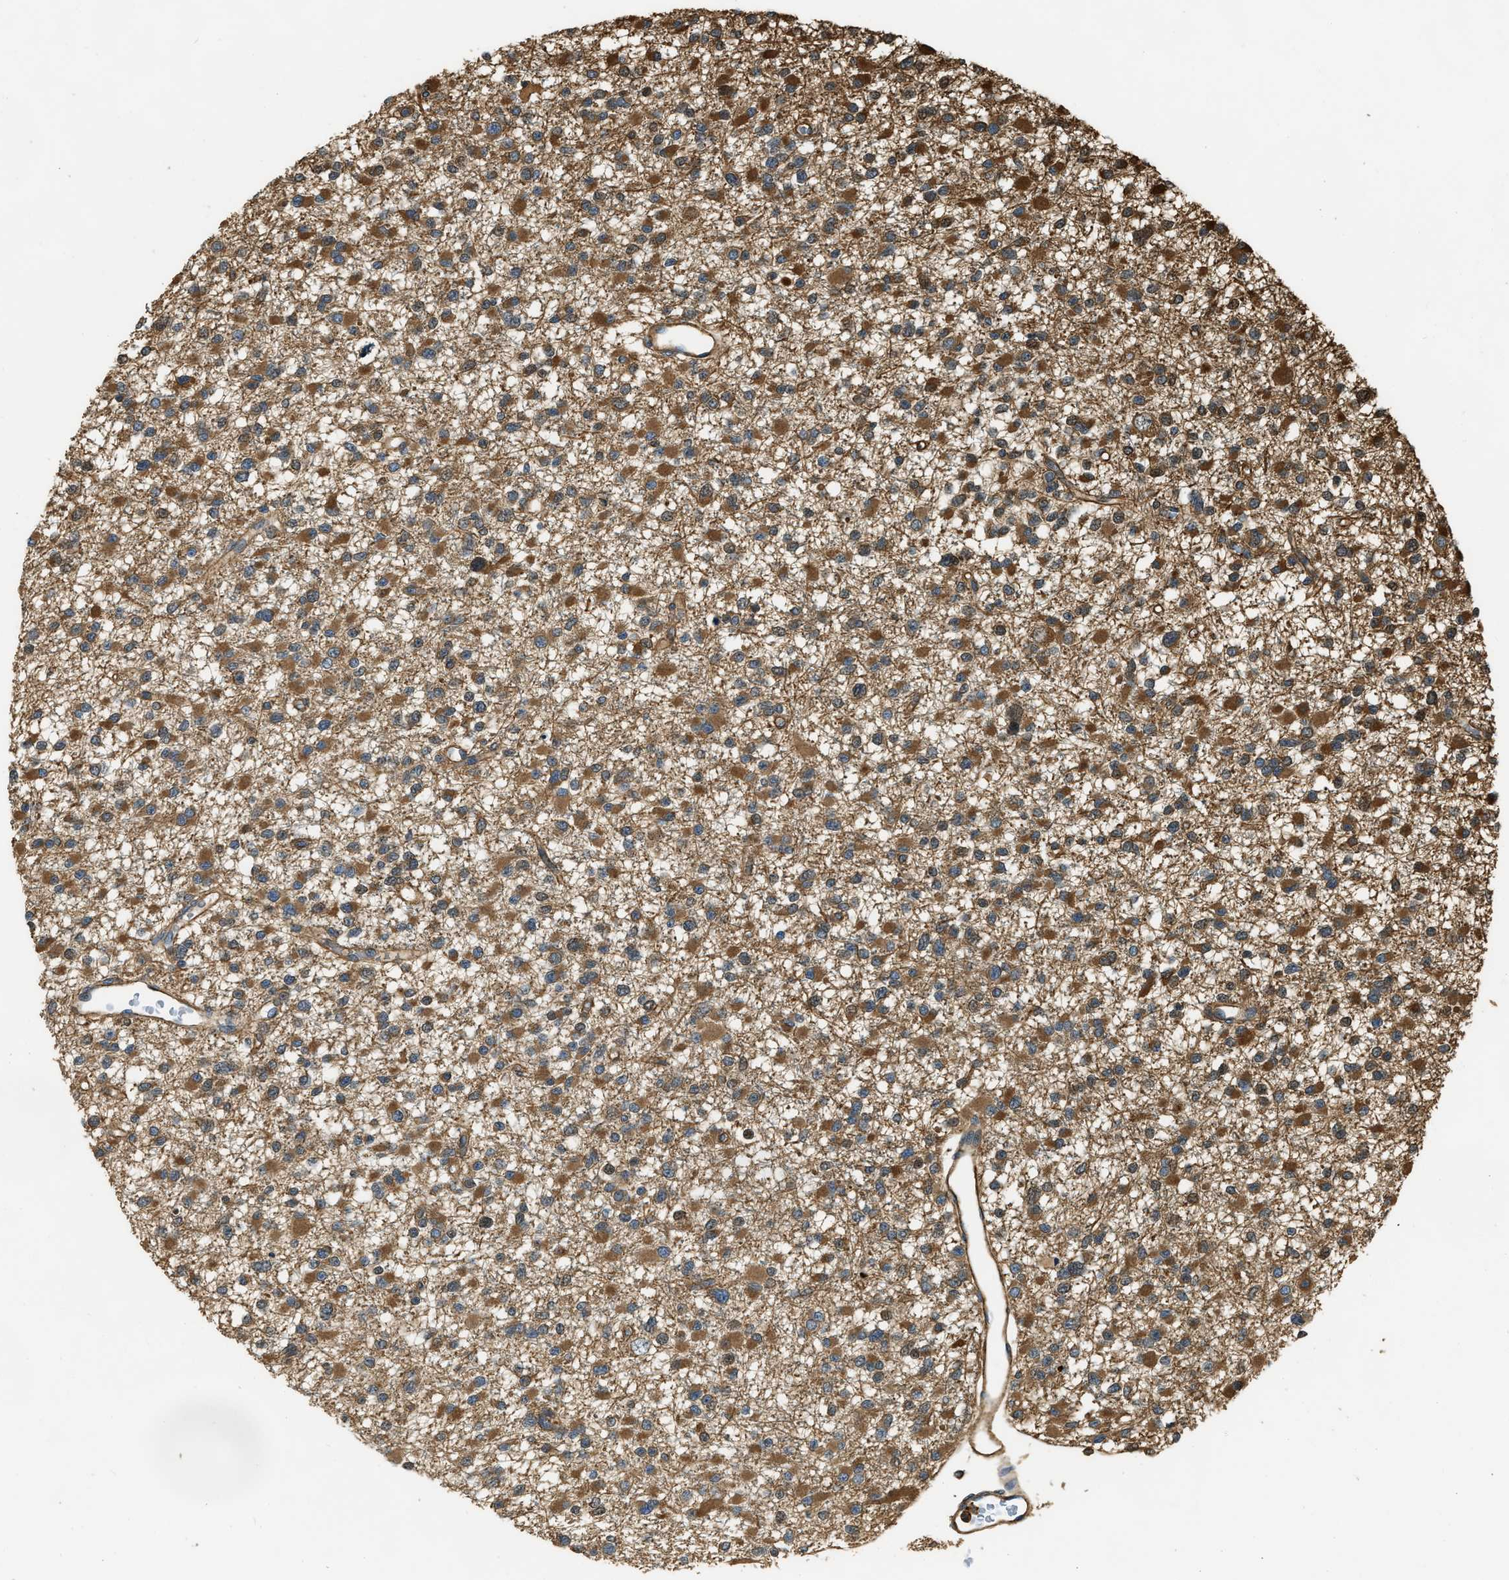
{"staining": {"intensity": "moderate", "quantity": ">75%", "location": "cytoplasmic/membranous"}, "tissue": "glioma", "cell_type": "Tumor cells", "image_type": "cancer", "snomed": [{"axis": "morphology", "description": "Glioma, malignant, Low grade"}, {"axis": "topography", "description": "Brain"}], "caption": "Immunohistochemical staining of malignant glioma (low-grade) shows medium levels of moderate cytoplasmic/membranous expression in approximately >75% of tumor cells.", "gene": "YARS1", "patient": {"sex": "female", "age": 22}}